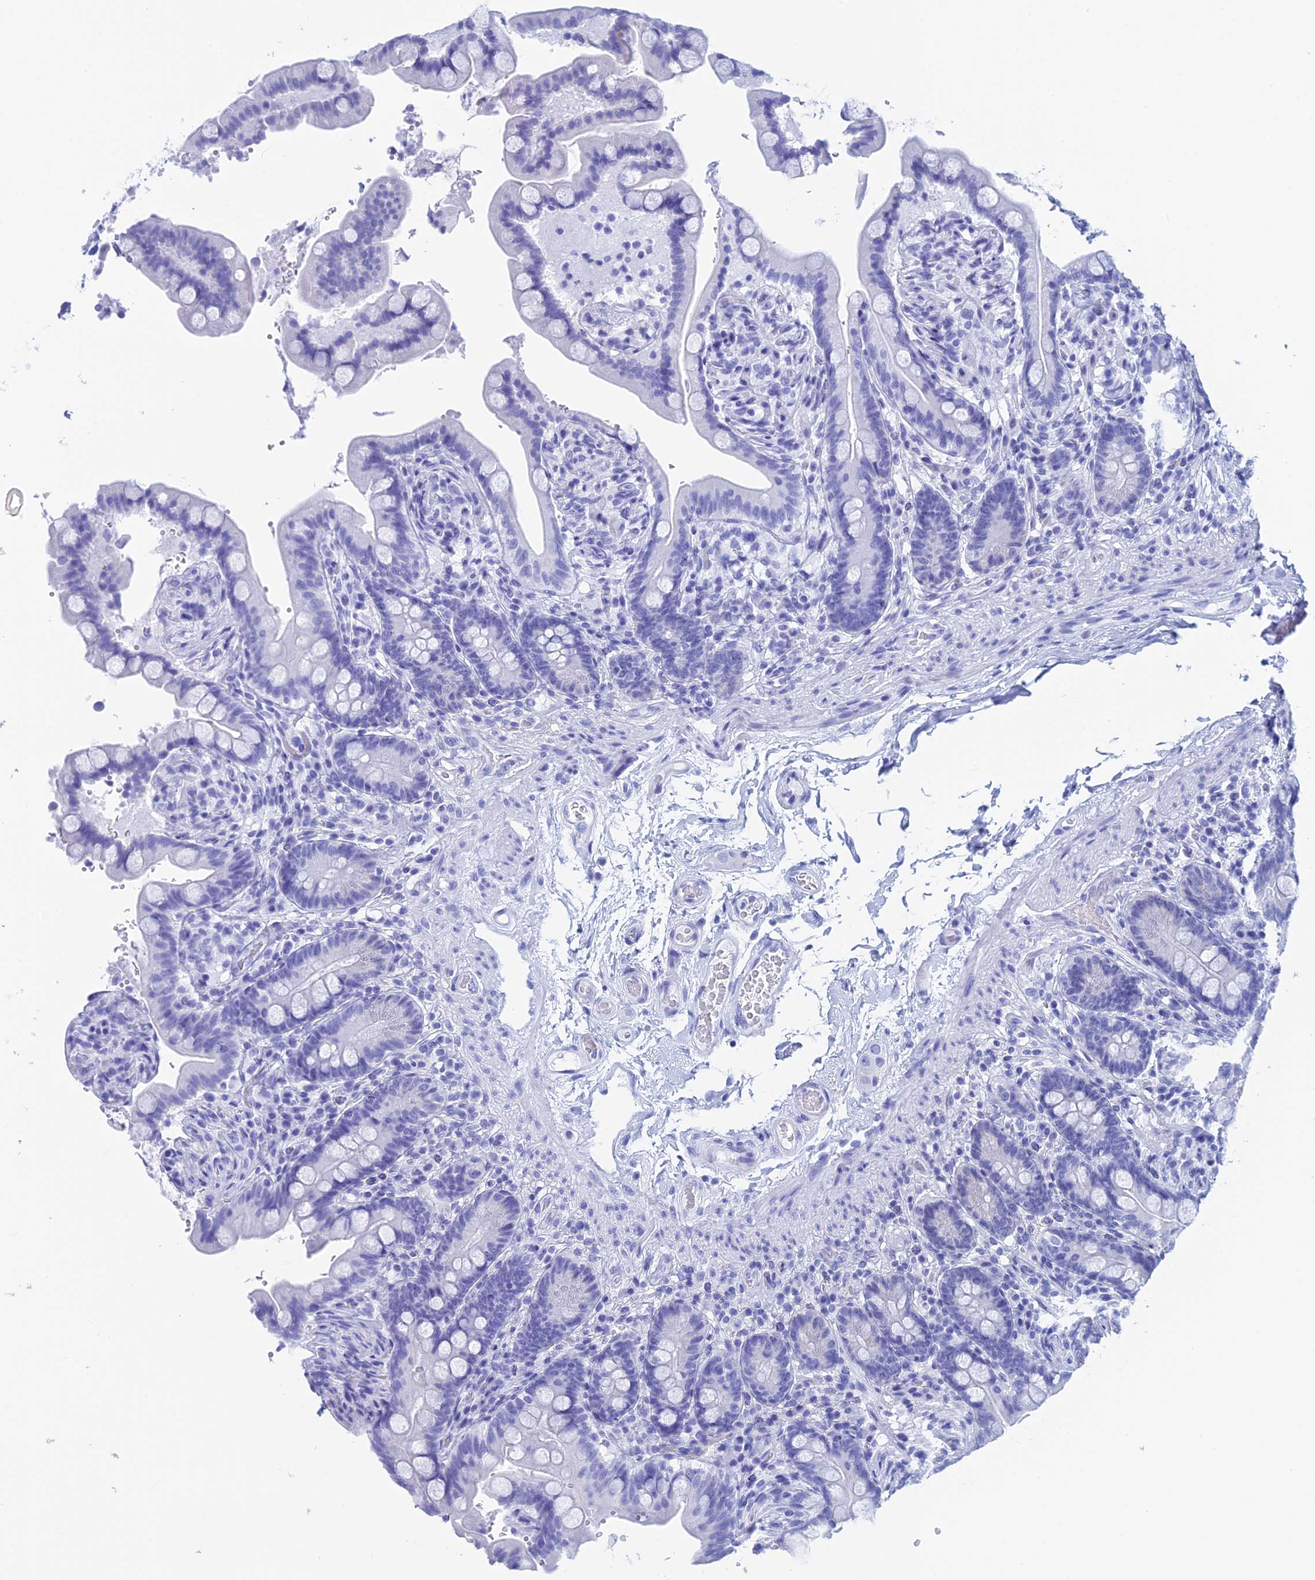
{"staining": {"intensity": "negative", "quantity": "none", "location": "none"}, "tissue": "colon", "cell_type": "Endothelial cells", "image_type": "normal", "snomed": [{"axis": "morphology", "description": "Normal tissue, NOS"}, {"axis": "topography", "description": "Smooth muscle"}, {"axis": "topography", "description": "Colon"}], "caption": "The immunohistochemistry photomicrograph has no significant expression in endothelial cells of colon.", "gene": "TEX101", "patient": {"sex": "male", "age": 73}}